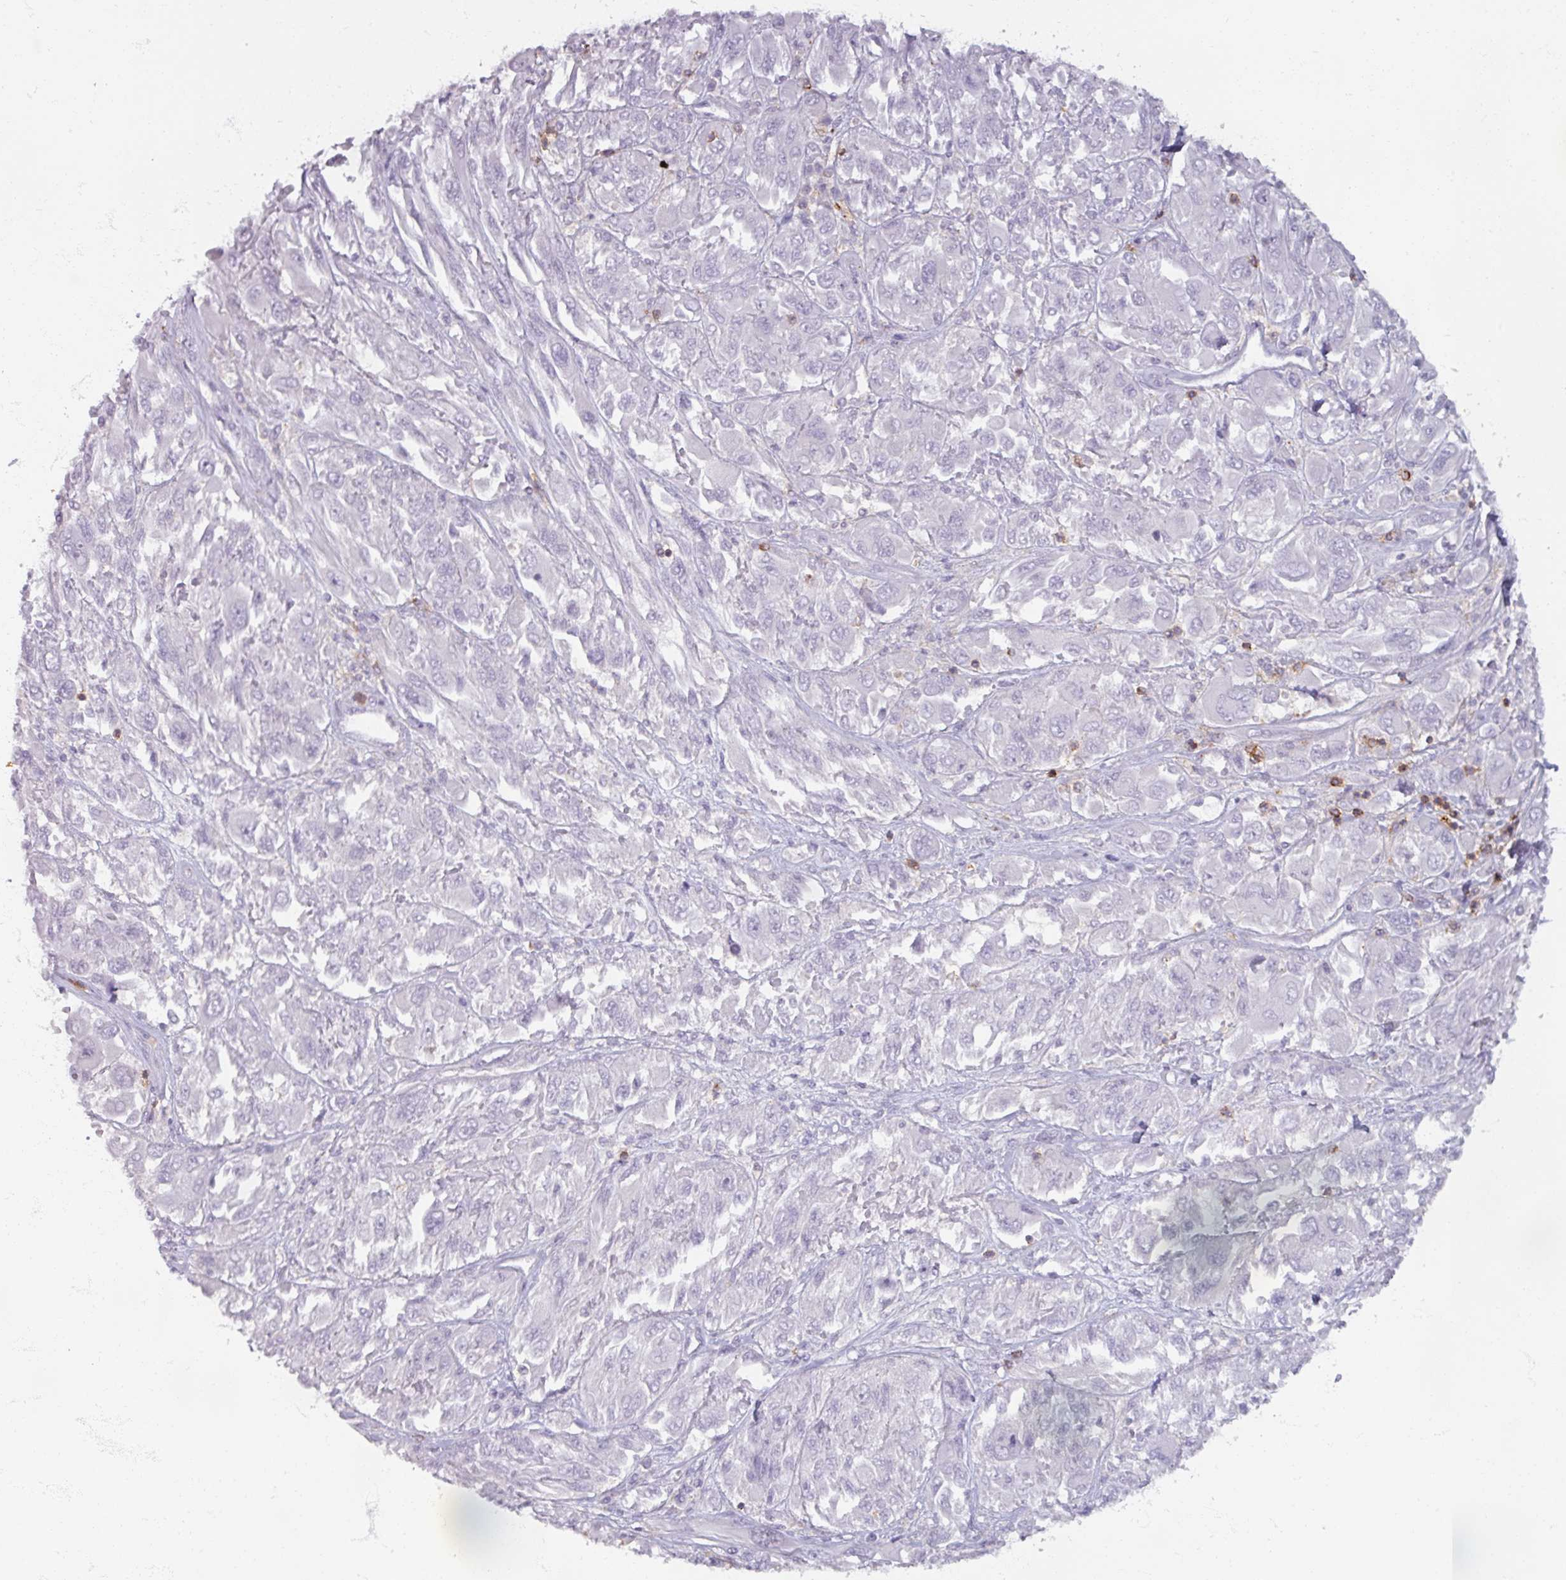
{"staining": {"intensity": "negative", "quantity": "none", "location": "none"}, "tissue": "melanoma", "cell_type": "Tumor cells", "image_type": "cancer", "snomed": [{"axis": "morphology", "description": "Malignant melanoma, NOS"}, {"axis": "topography", "description": "Skin"}], "caption": "DAB (3,3'-diaminobenzidine) immunohistochemical staining of human malignant melanoma reveals no significant positivity in tumor cells.", "gene": "PTPRC", "patient": {"sex": "female", "age": 91}}